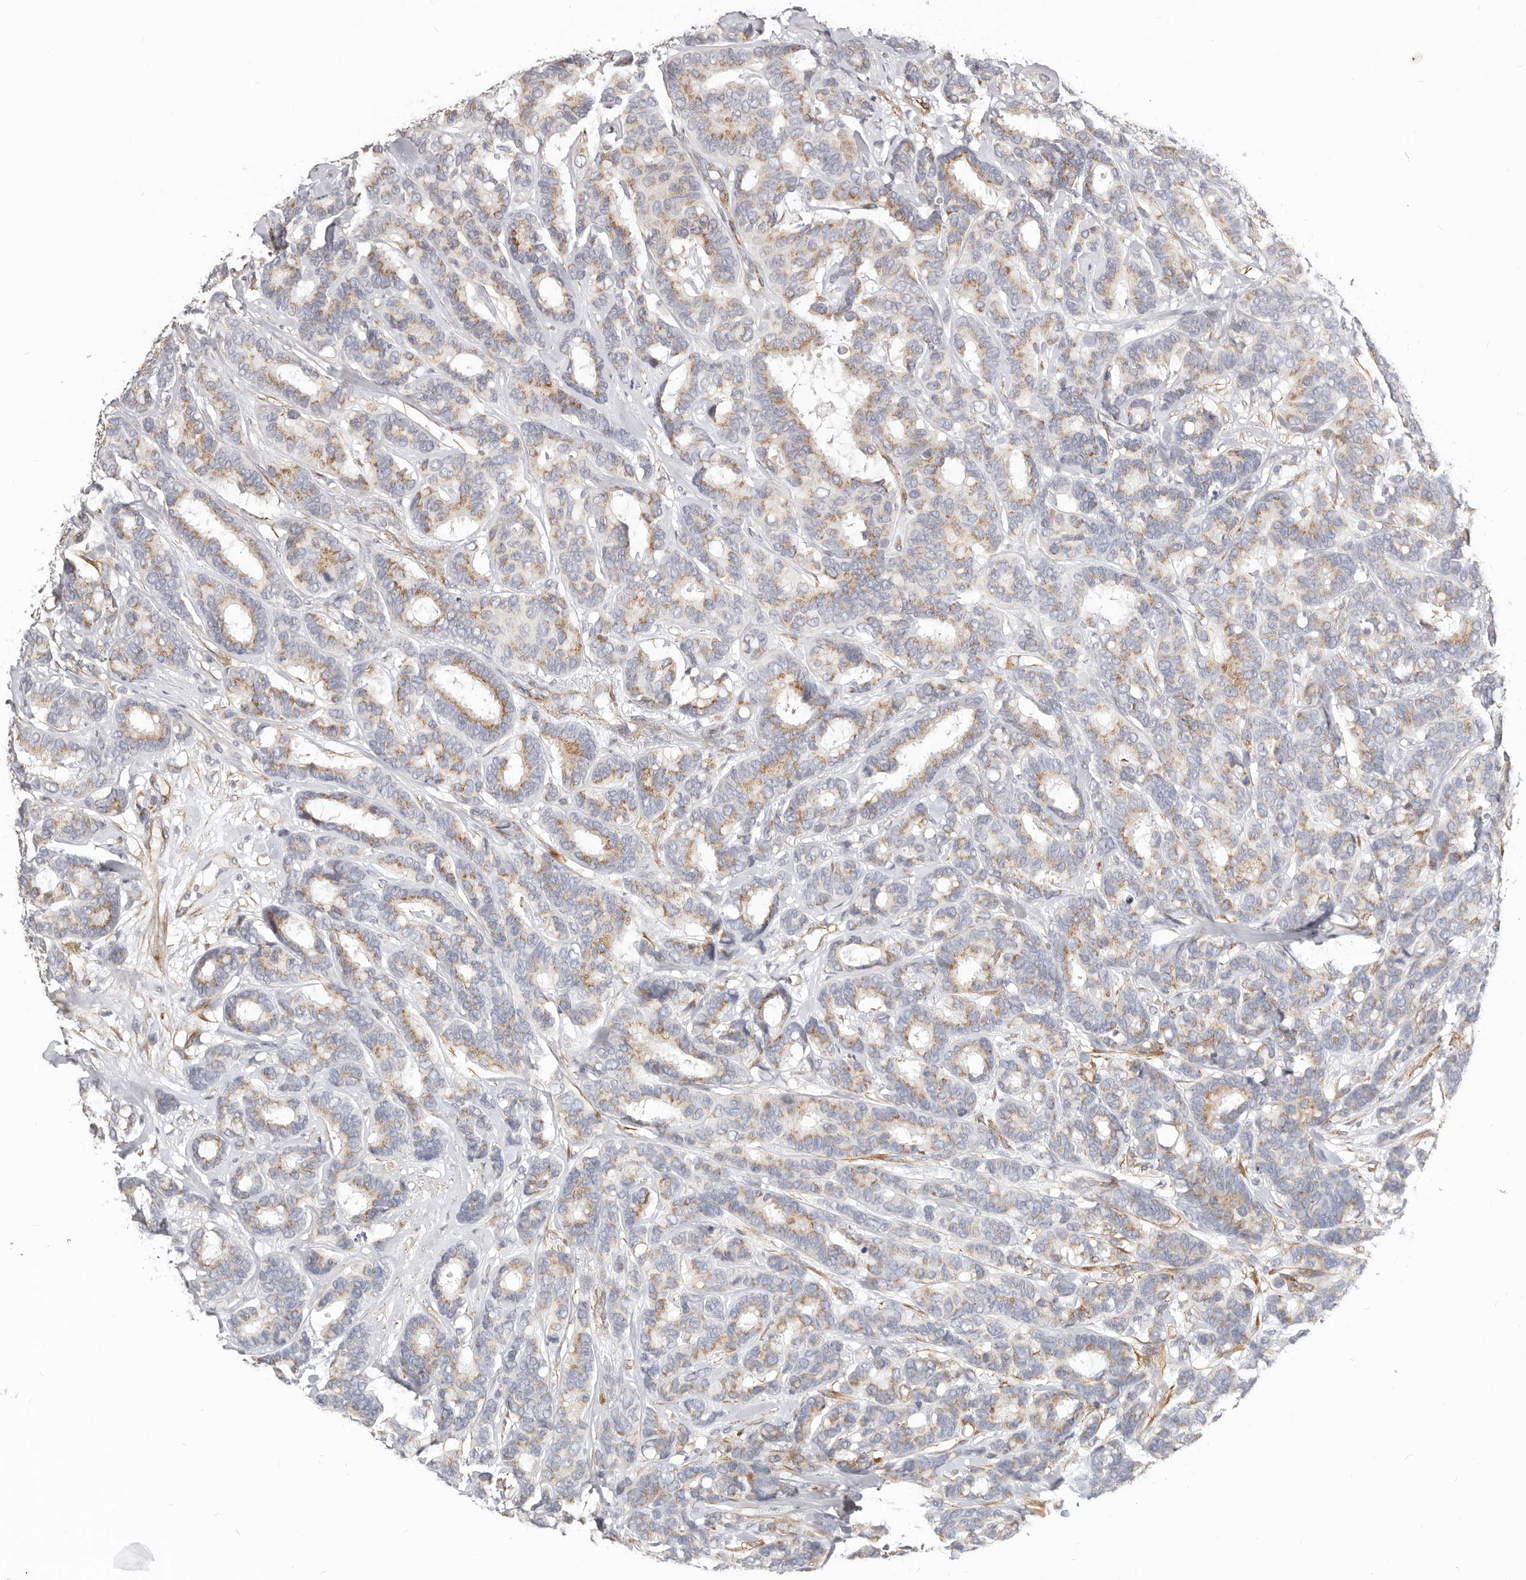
{"staining": {"intensity": "moderate", "quantity": ">75%", "location": "cytoplasmic/membranous"}, "tissue": "breast cancer", "cell_type": "Tumor cells", "image_type": "cancer", "snomed": [{"axis": "morphology", "description": "Duct carcinoma"}, {"axis": "topography", "description": "Breast"}], "caption": "Protein staining of breast cancer (intraductal carcinoma) tissue displays moderate cytoplasmic/membranous expression in approximately >75% of tumor cells. (DAB IHC, brown staining for protein, blue staining for nuclei).", "gene": "RABAC1", "patient": {"sex": "female", "age": 87}}